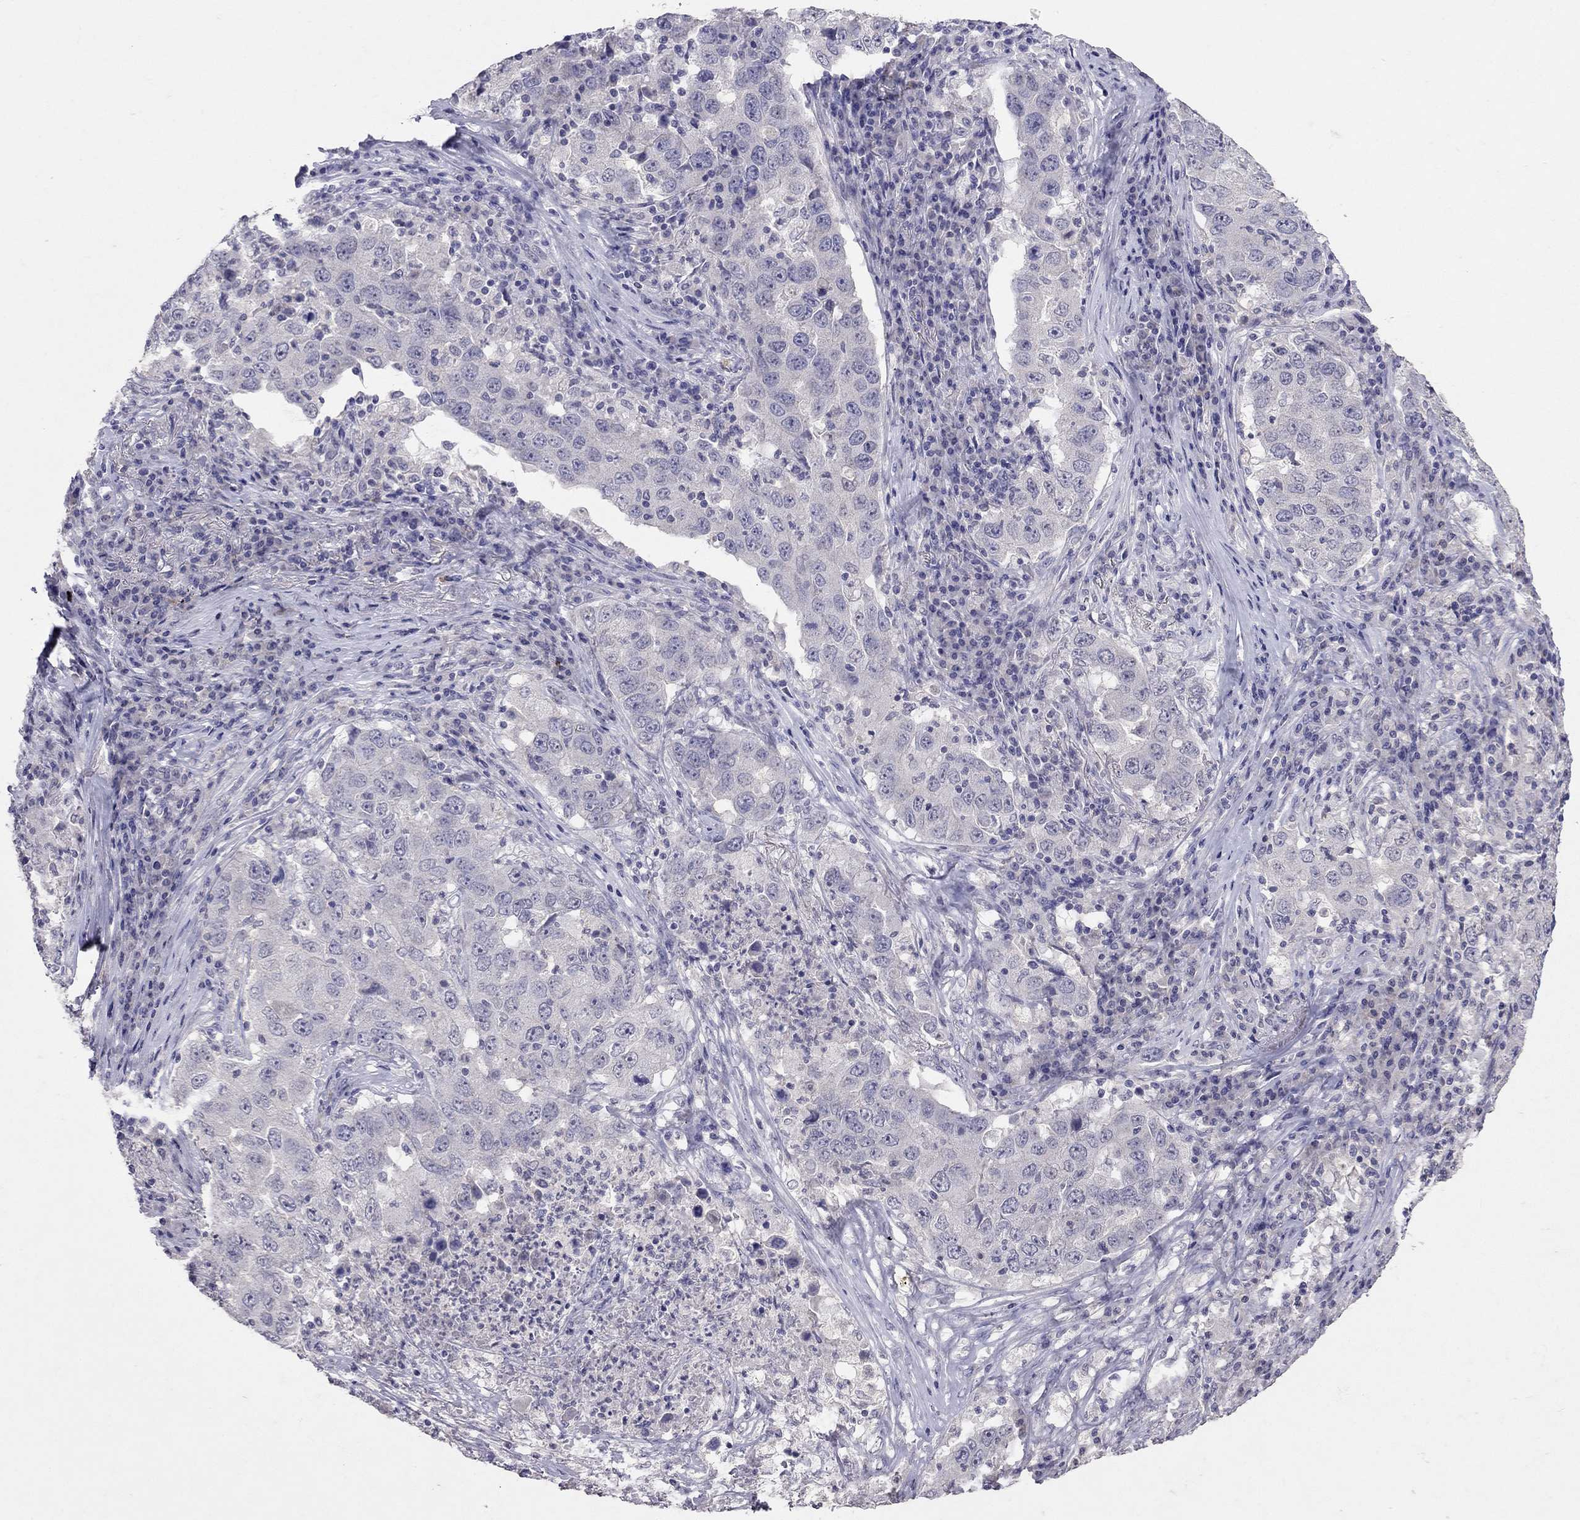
{"staining": {"intensity": "negative", "quantity": "none", "location": "none"}, "tissue": "lung cancer", "cell_type": "Tumor cells", "image_type": "cancer", "snomed": [{"axis": "morphology", "description": "Adenocarcinoma, NOS"}, {"axis": "topography", "description": "Lung"}], "caption": "Immunohistochemical staining of lung adenocarcinoma shows no significant expression in tumor cells. (DAB immunohistochemistry (IHC) visualized using brightfield microscopy, high magnification).", "gene": "FST", "patient": {"sex": "male", "age": 73}}